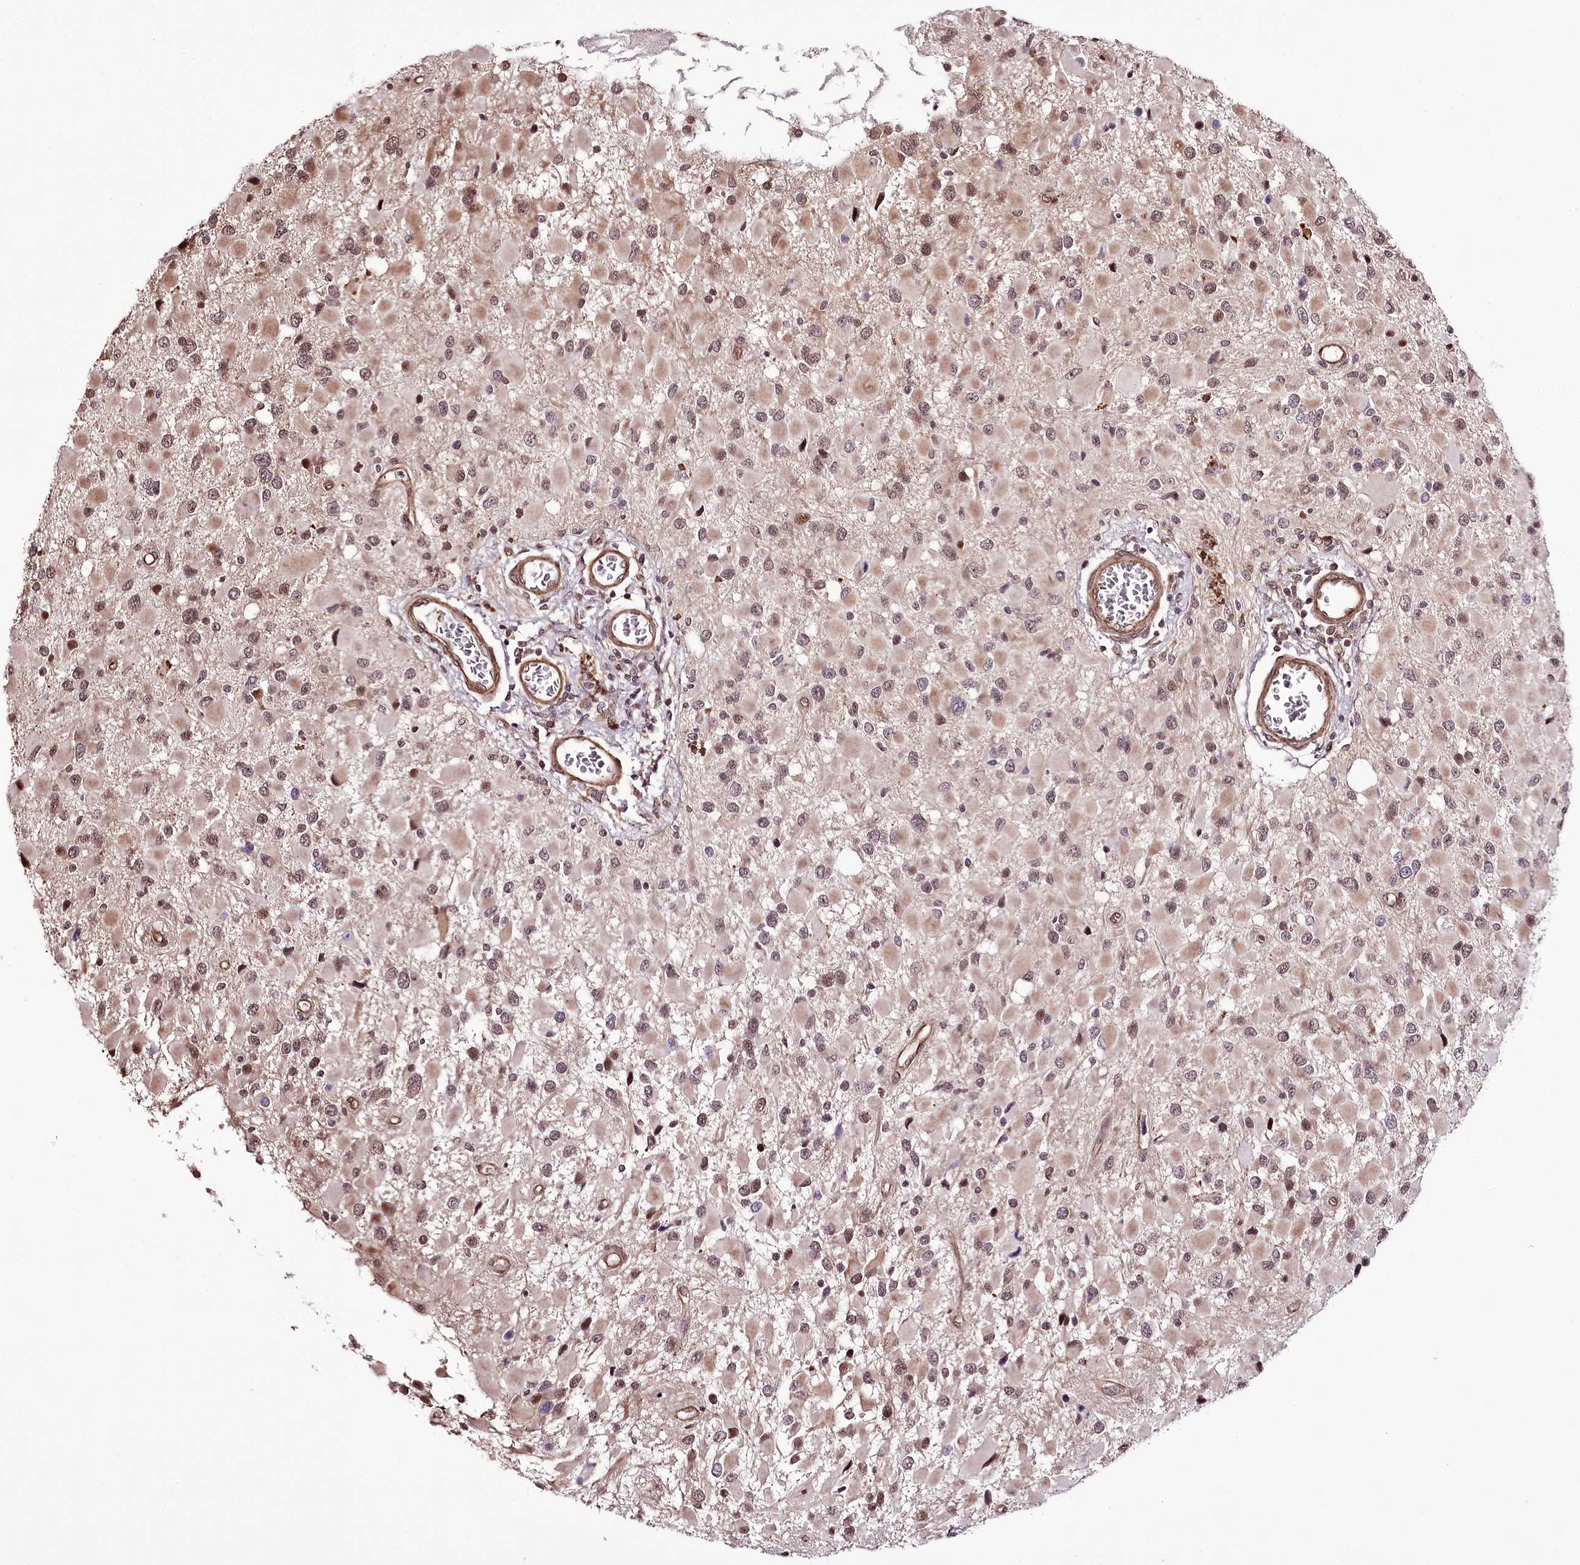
{"staining": {"intensity": "moderate", "quantity": "25%-75%", "location": "nuclear"}, "tissue": "glioma", "cell_type": "Tumor cells", "image_type": "cancer", "snomed": [{"axis": "morphology", "description": "Glioma, malignant, High grade"}, {"axis": "topography", "description": "Brain"}], "caption": "Glioma stained with IHC reveals moderate nuclear staining in approximately 25%-75% of tumor cells.", "gene": "TTC33", "patient": {"sex": "male", "age": 53}}